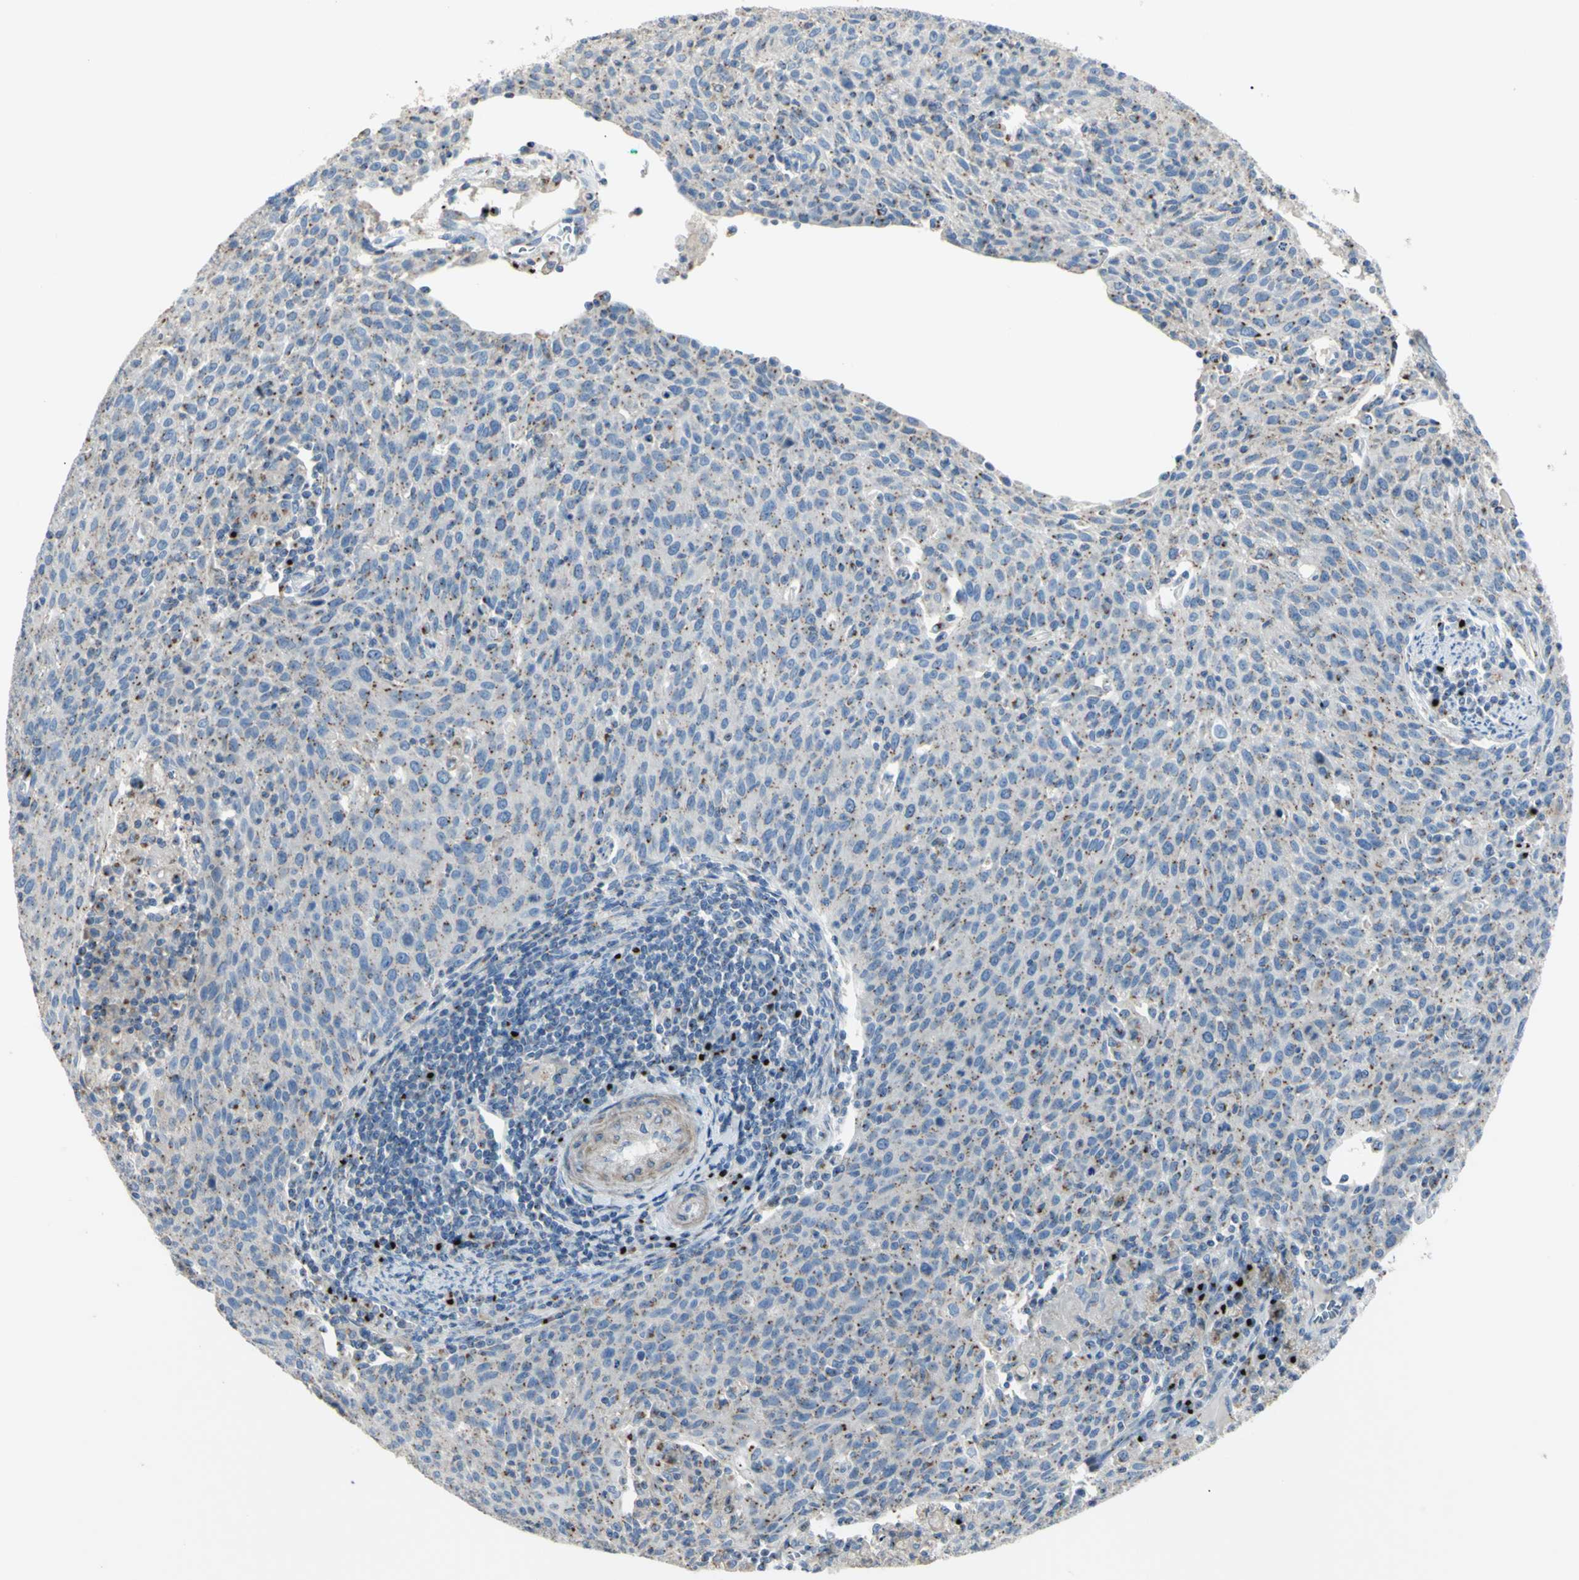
{"staining": {"intensity": "moderate", "quantity": "25%-75%", "location": "cytoplasmic/membranous"}, "tissue": "cervical cancer", "cell_type": "Tumor cells", "image_type": "cancer", "snomed": [{"axis": "morphology", "description": "Squamous cell carcinoma, NOS"}, {"axis": "topography", "description": "Cervix"}], "caption": "DAB (3,3'-diaminobenzidine) immunohistochemical staining of human cervical squamous cell carcinoma displays moderate cytoplasmic/membranous protein staining in about 25%-75% of tumor cells. The staining was performed using DAB (3,3'-diaminobenzidine), with brown indicating positive protein expression. Nuclei are stained blue with hematoxylin.", "gene": "B4GALT3", "patient": {"sex": "female", "age": 38}}